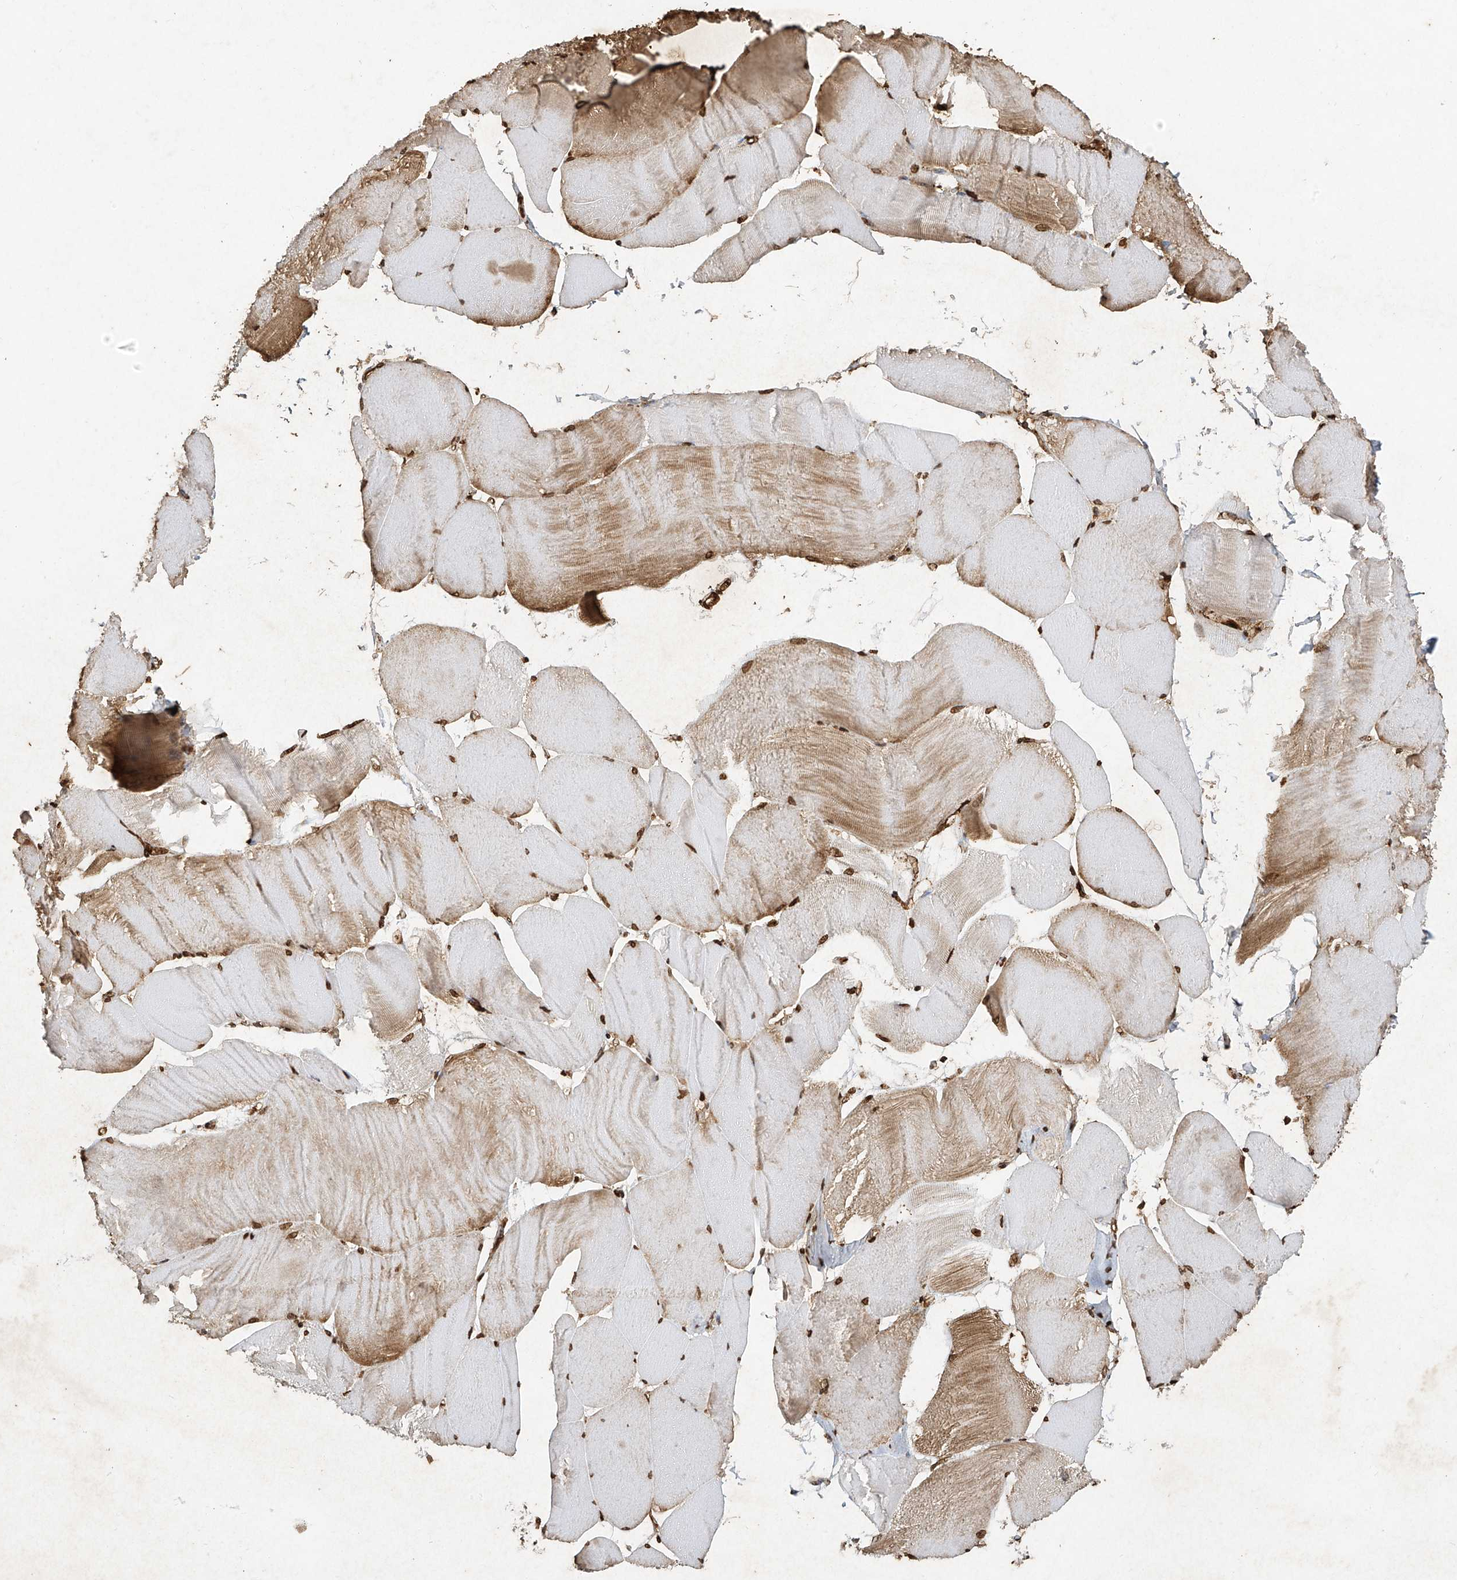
{"staining": {"intensity": "strong", "quantity": "25%-75%", "location": "cytoplasmic/membranous,nuclear"}, "tissue": "skeletal muscle", "cell_type": "Myocytes", "image_type": "normal", "snomed": [{"axis": "morphology", "description": "Normal tissue, NOS"}, {"axis": "morphology", "description": "Basal cell carcinoma"}, {"axis": "topography", "description": "Skeletal muscle"}], "caption": "A high amount of strong cytoplasmic/membranous,nuclear staining is present in approximately 25%-75% of myocytes in benign skeletal muscle. The staining is performed using DAB brown chromogen to label protein expression. The nuclei are counter-stained blue using hematoxylin.", "gene": "ATRIP", "patient": {"sex": "female", "age": 64}}